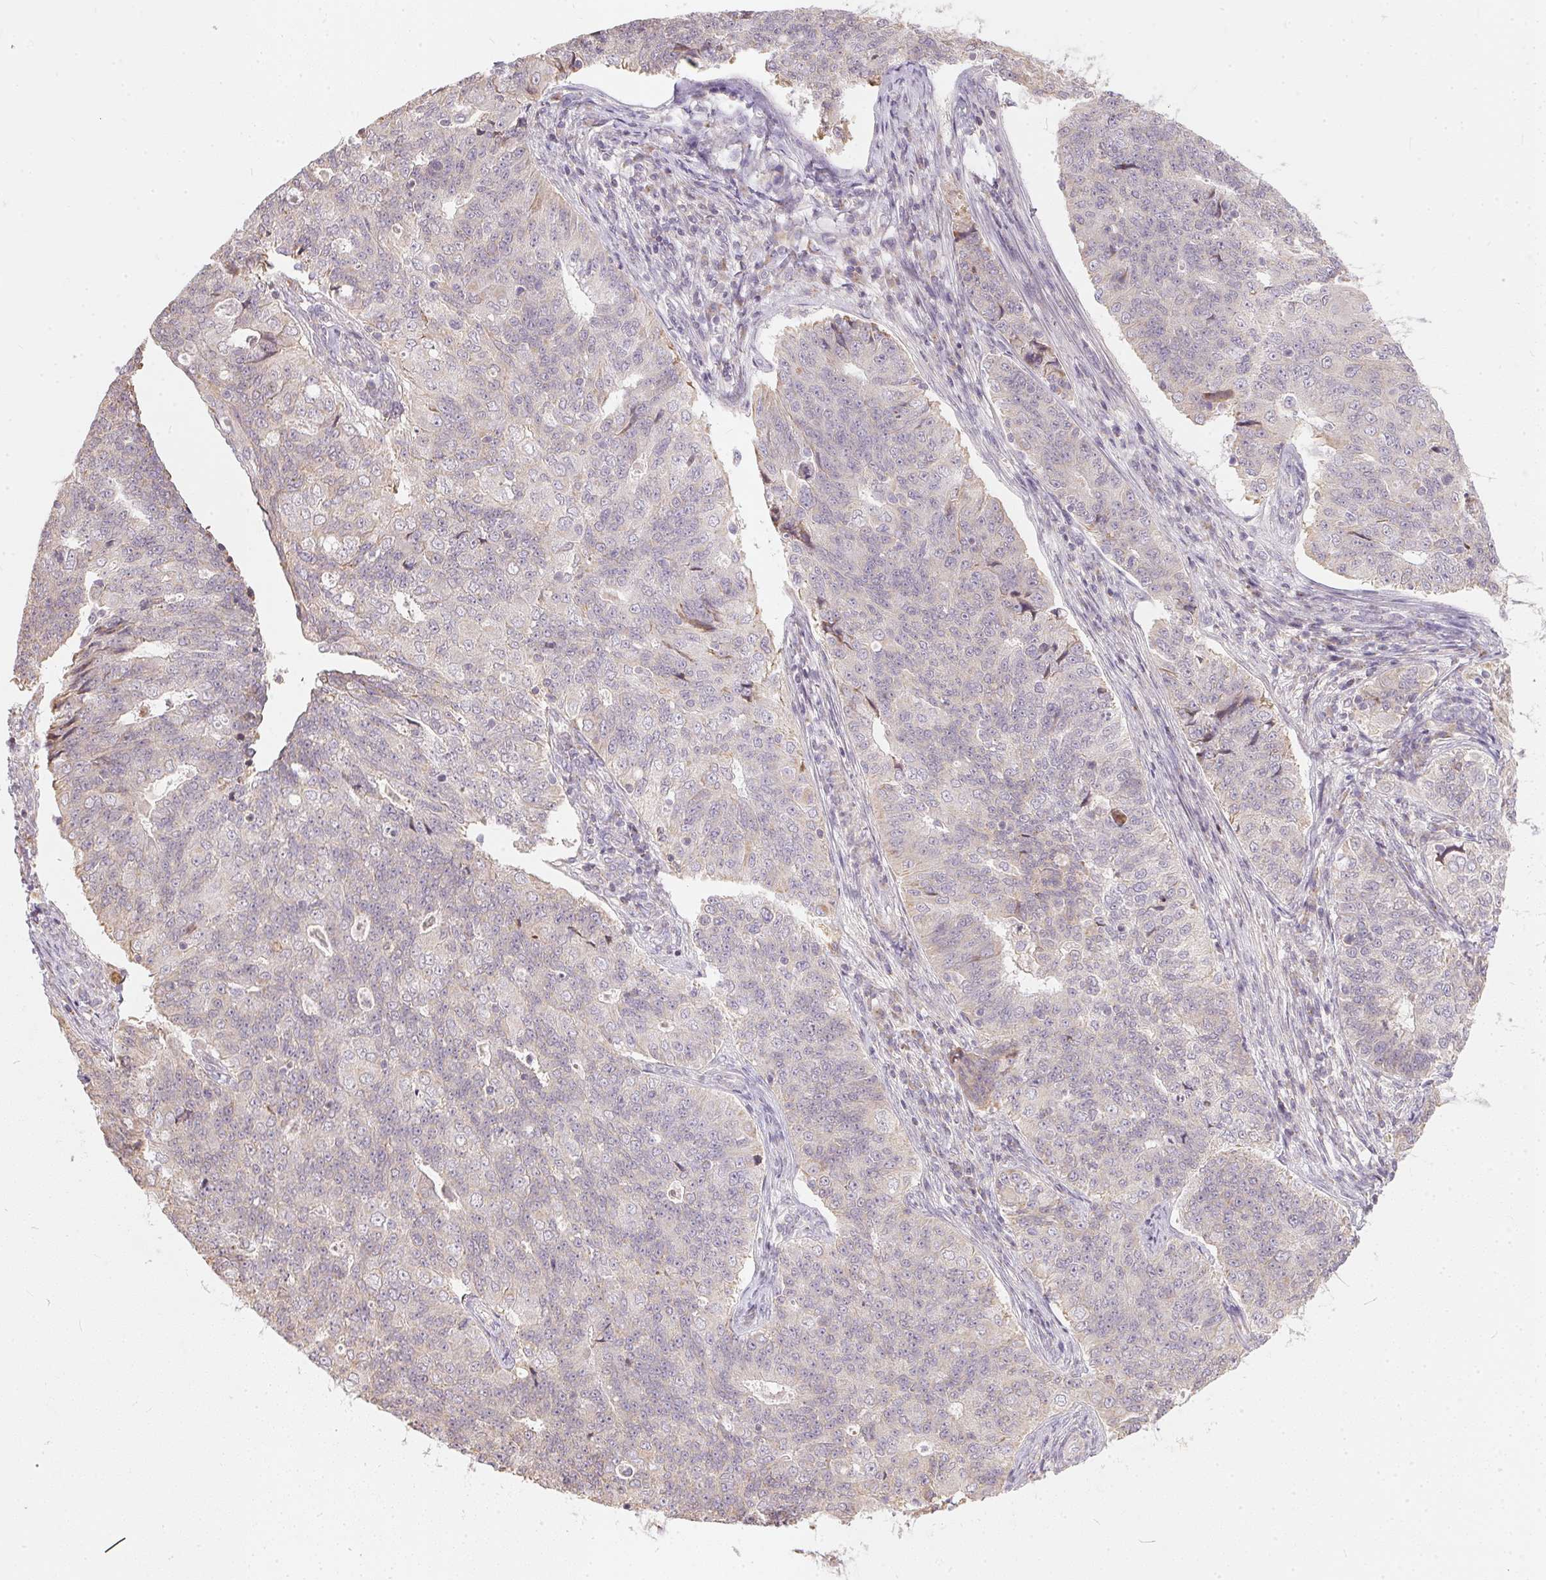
{"staining": {"intensity": "negative", "quantity": "none", "location": "none"}, "tissue": "endometrial cancer", "cell_type": "Tumor cells", "image_type": "cancer", "snomed": [{"axis": "morphology", "description": "Adenocarcinoma, NOS"}, {"axis": "topography", "description": "Endometrium"}], "caption": "A micrograph of adenocarcinoma (endometrial) stained for a protein reveals no brown staining in tumor cells.", "gene": "VWA5B2", "patient": {"sex": "female", "age": 43}}